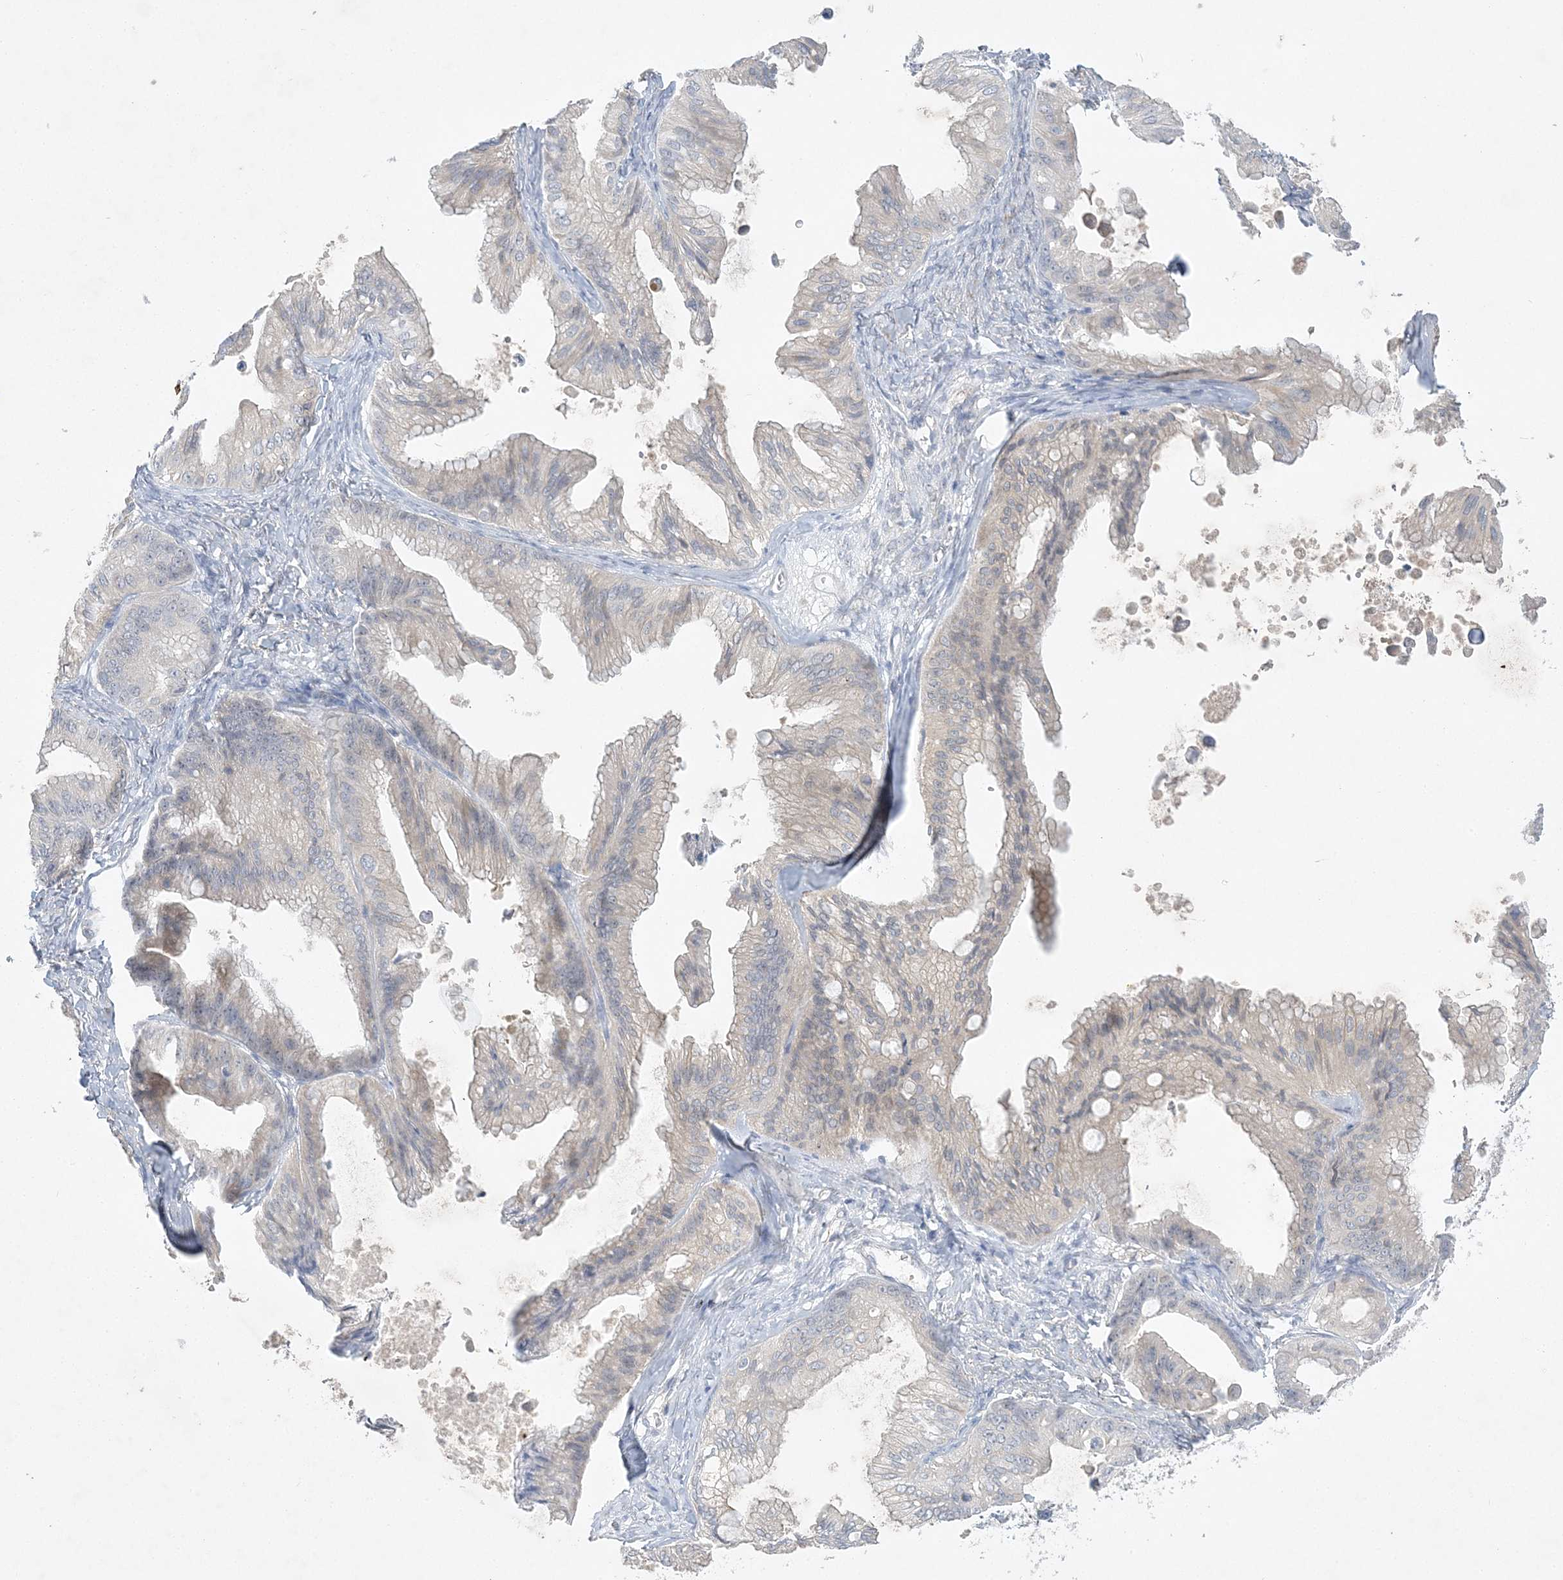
{"staining": {"intensity": "negative", "quantity": "none", "location": "none"}, "tissue": "ovarian cancer", "cell_type": "Tumor cells", "image_type": "cancer", "snomed": [{"axis": "morphology", "description": "Cystadenocarcinoma, mucinous, NOS"}, {"axis": "topography", "description": "Ovary"}], "caption": "This histopathology image is of mucinous cystadenocarcinoma (ovarian) stained with IHC to label a protein in brown with the nuclei are counter-stained blue. There is no expression in tumor cells.", "gene": "ANKRD35", "patient": {"sex": "female", "age": 71}}